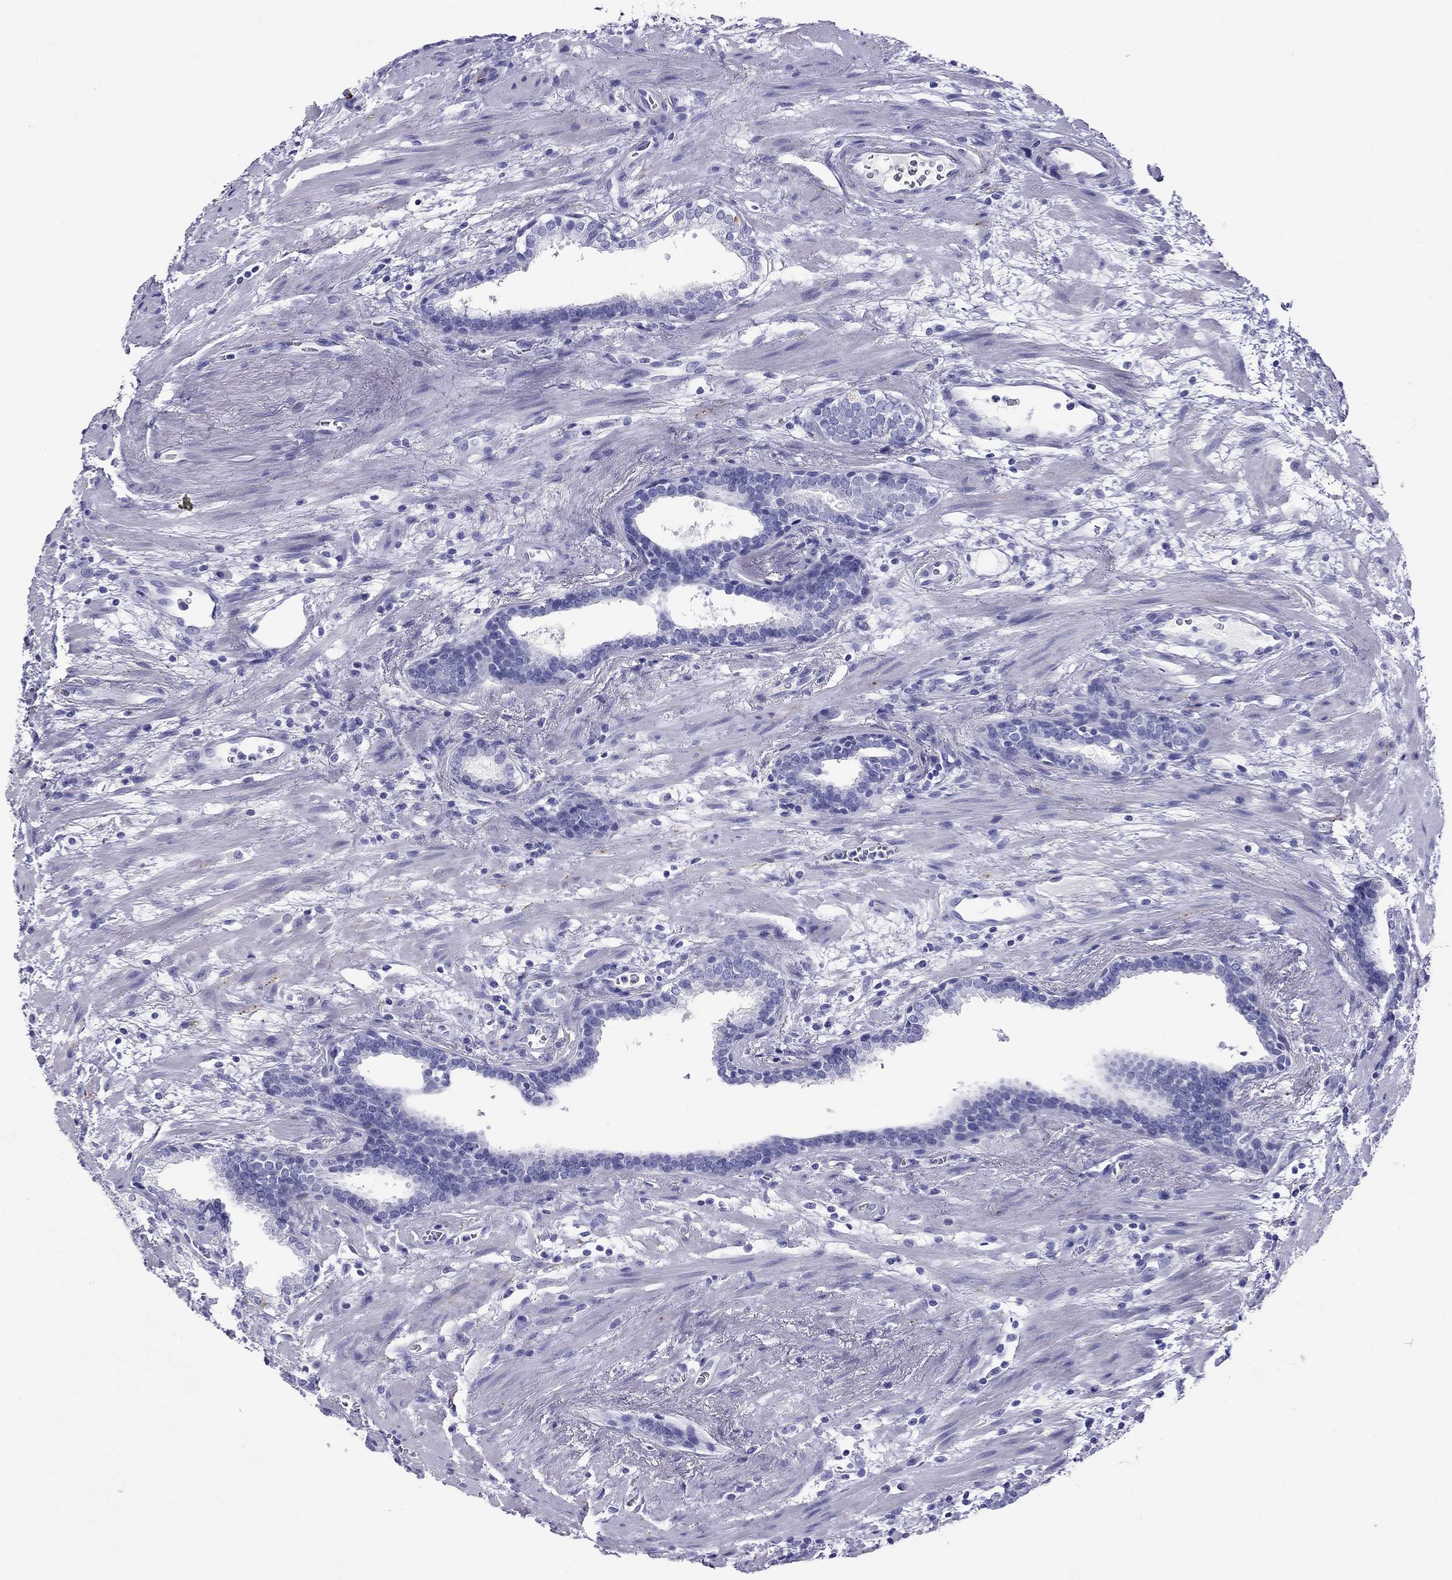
{"staining": {"intensity": "negative", "quantity": "none", "location": "none"}, "tissue": "prostate cancer", "cell_type": "Tumor cells", "image_type": "cancer", "snomed": [{"axis": "morphology", "description": "Adenocarcinoma, NOS"}, {"axis": "topography", "description": "Prostate"}], "caption": "Micrograph shows no significant protein staining in tumor cells of prostate cancer.", "gene": "PTPRN", "patient": {"sex": "male", "age": 66}}